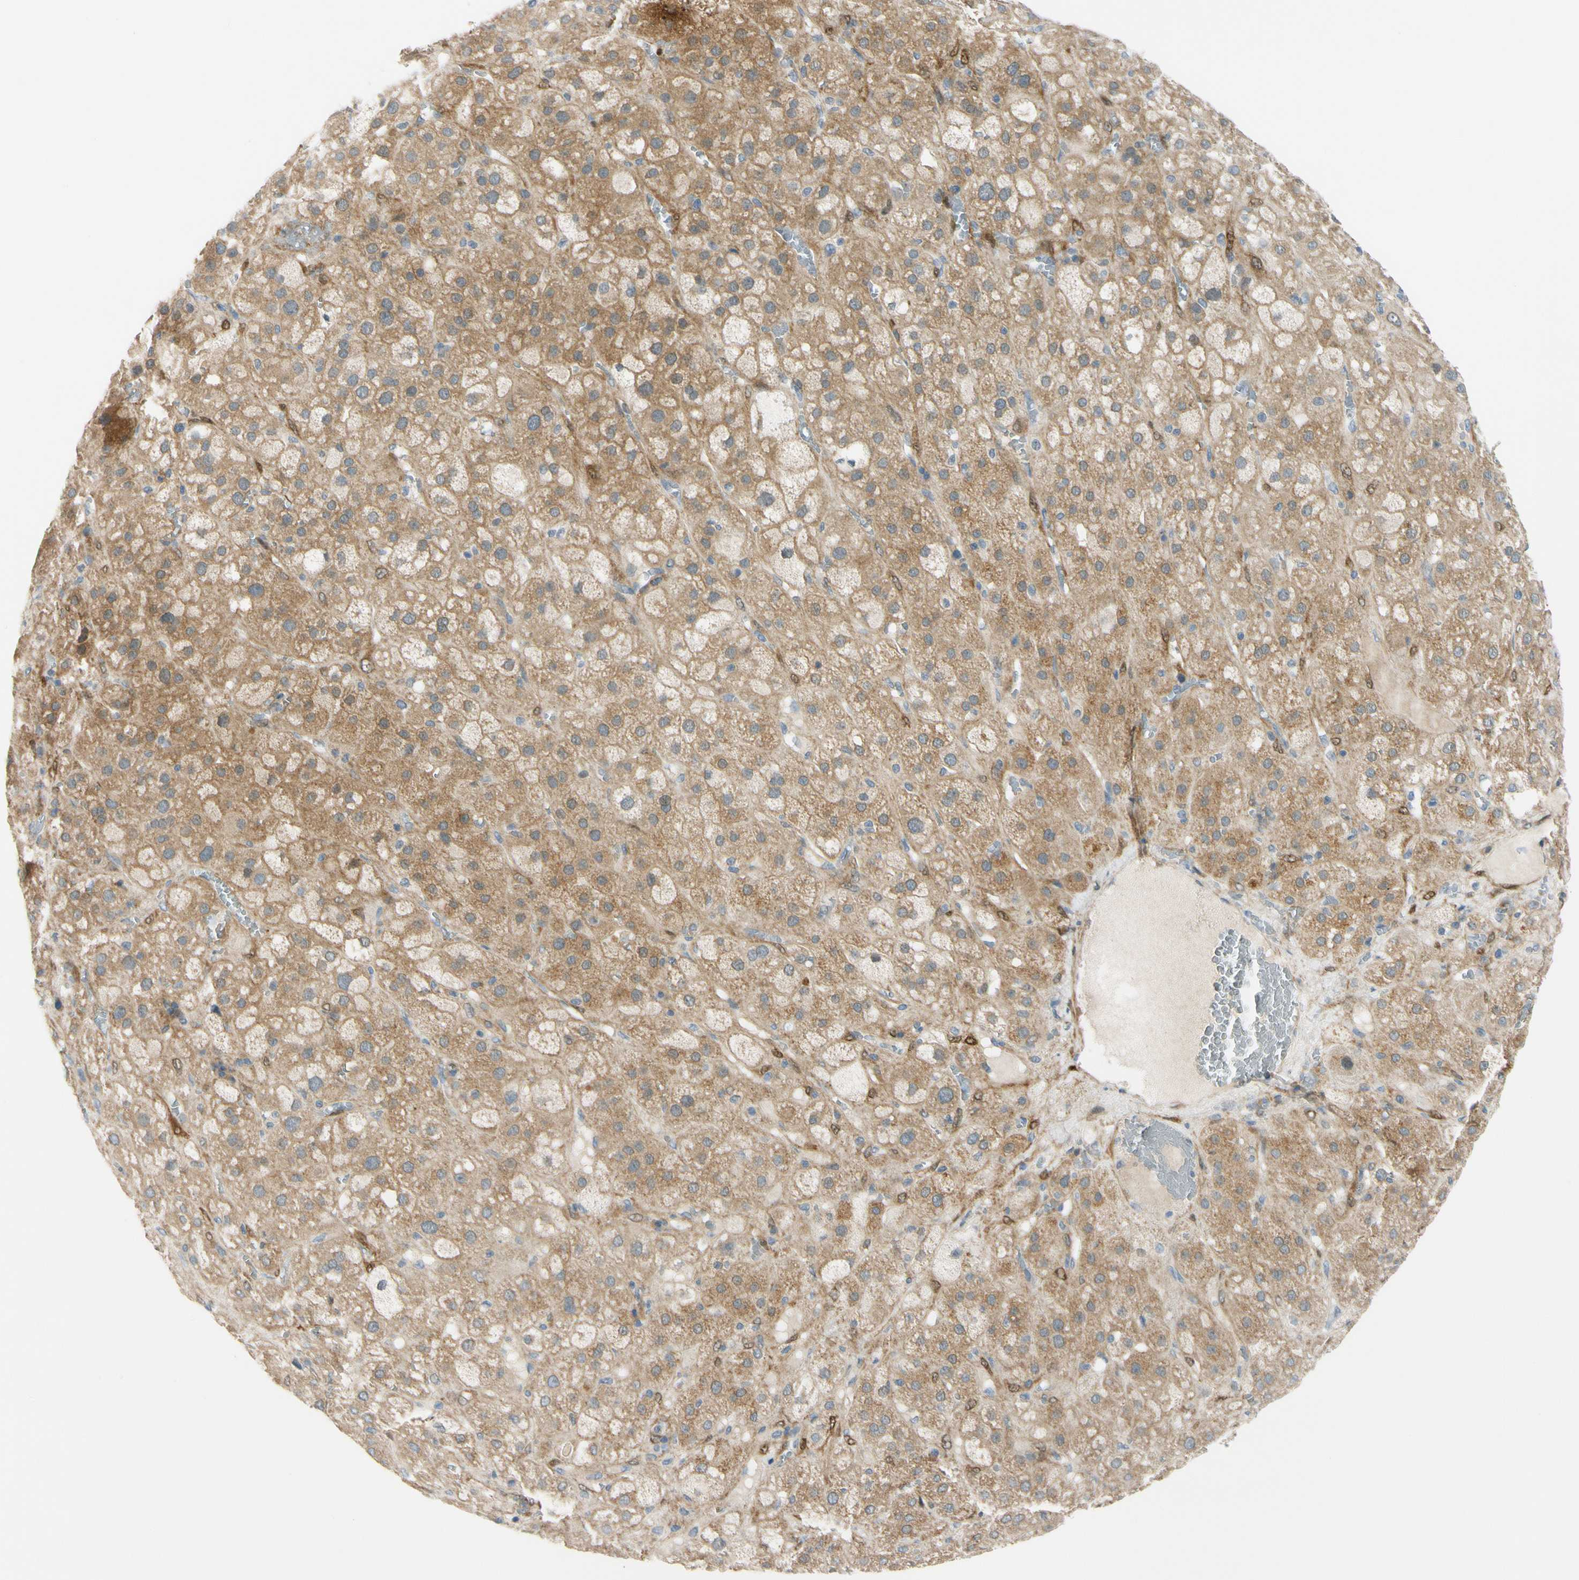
{"staining": {"intensity": "moderate", "quantity": ">75%", "location": "cytoplasmic/membranous"}, "tissue": "adrenal gland", "cell_type": "Glandular cells", "image_type": "normal", "snomed": [{"axis": "morphology", "description": "Normal tissue, NOS"}, {"axis": "topography", "description": "Adrenal gland"}], "caption": "Immunohistochemical staining of benign adrenal gland shows moderate cytoplasmic/membranous protein positivity in about >75% of glandular cells. (Brightfield microscopy of DAB IHC at high magnification).", "gene": "FHL2", "patient": {"sex": "female", "age": 47}}